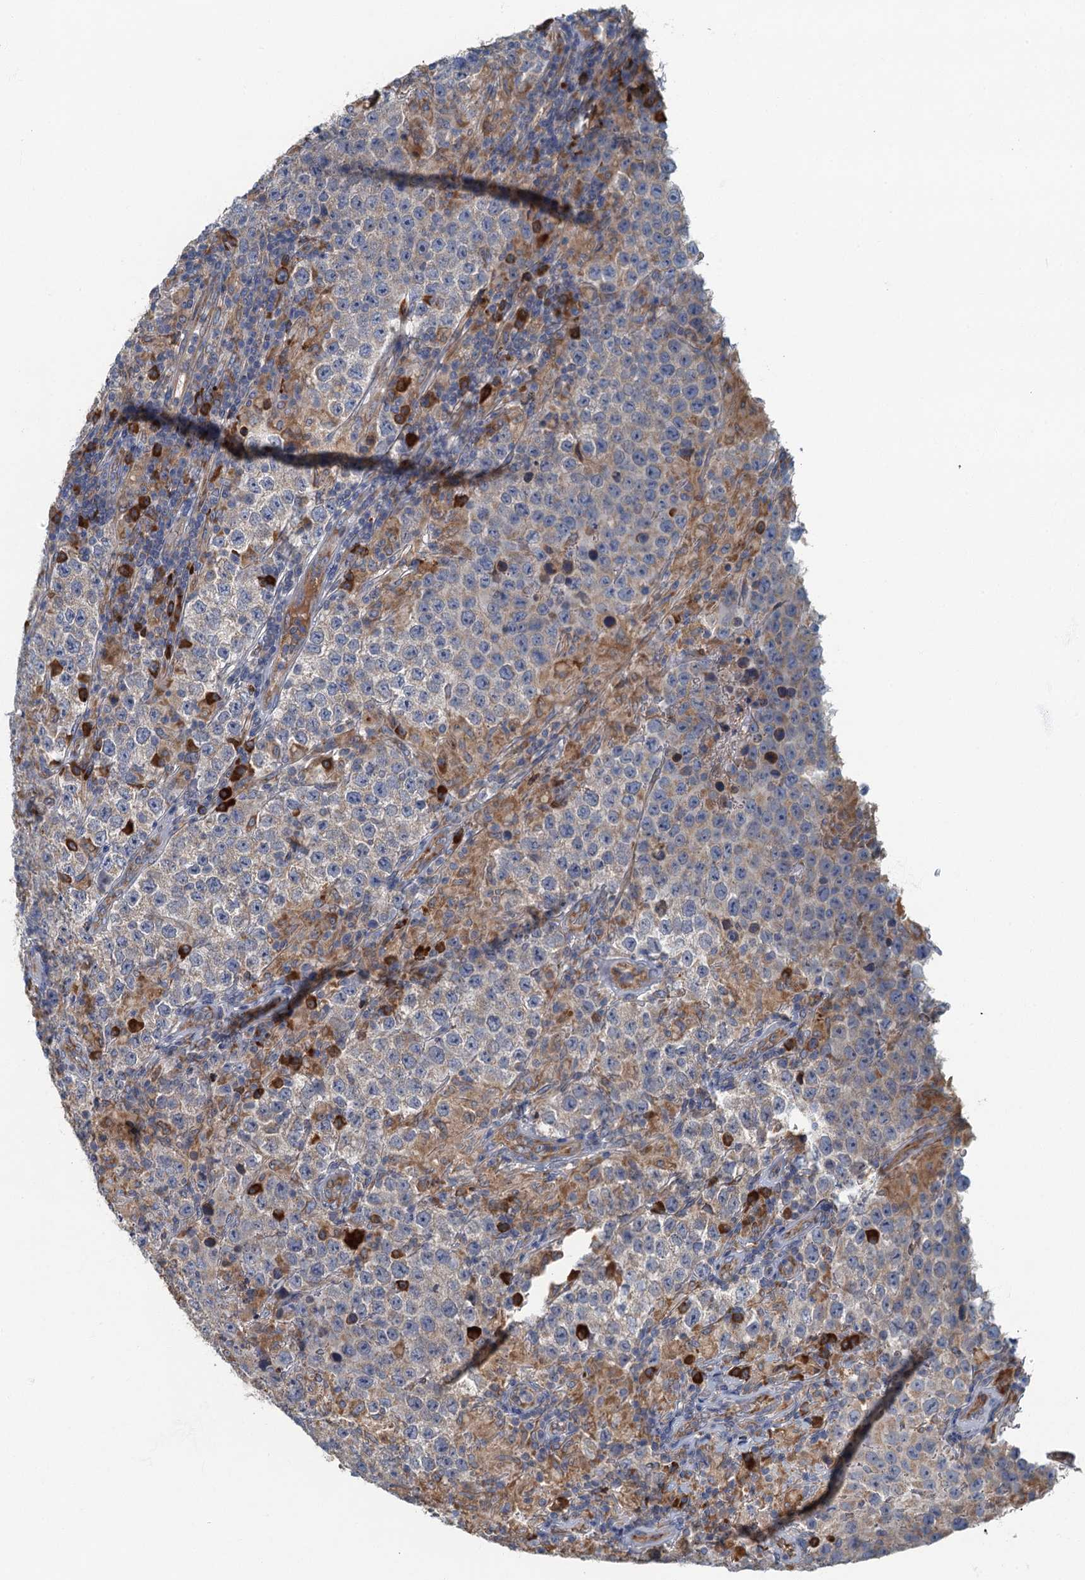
{"staining": {"intensity": "weak", "quantity": "<25%", "location": "cytoplasmic/membranous"}, "tissue": "testis cancer", "cell_type": "Tumor cells", "image_type": "cancer", "snomed": [{"axis": "morphology", "description": "Normal tissue, NOS"}, {"axis": "morphology", "description": "Urothelial carcinoma, High grade"}, {"axis": "morphology", "description": "Seminoma, NOS"}, {"axis": "morphology", "description": "Carcinoma, Embryonal, NOS"}, {"axis": "topography", "description": "Urinary bladder"}, {"axis": "topography", "description": "Testis"}], "caption": "Tumor cells are negative for brown protein staining in testis cancer.", "gene": "SPDYC", "patient": {"sex": "male", "age": 41}}